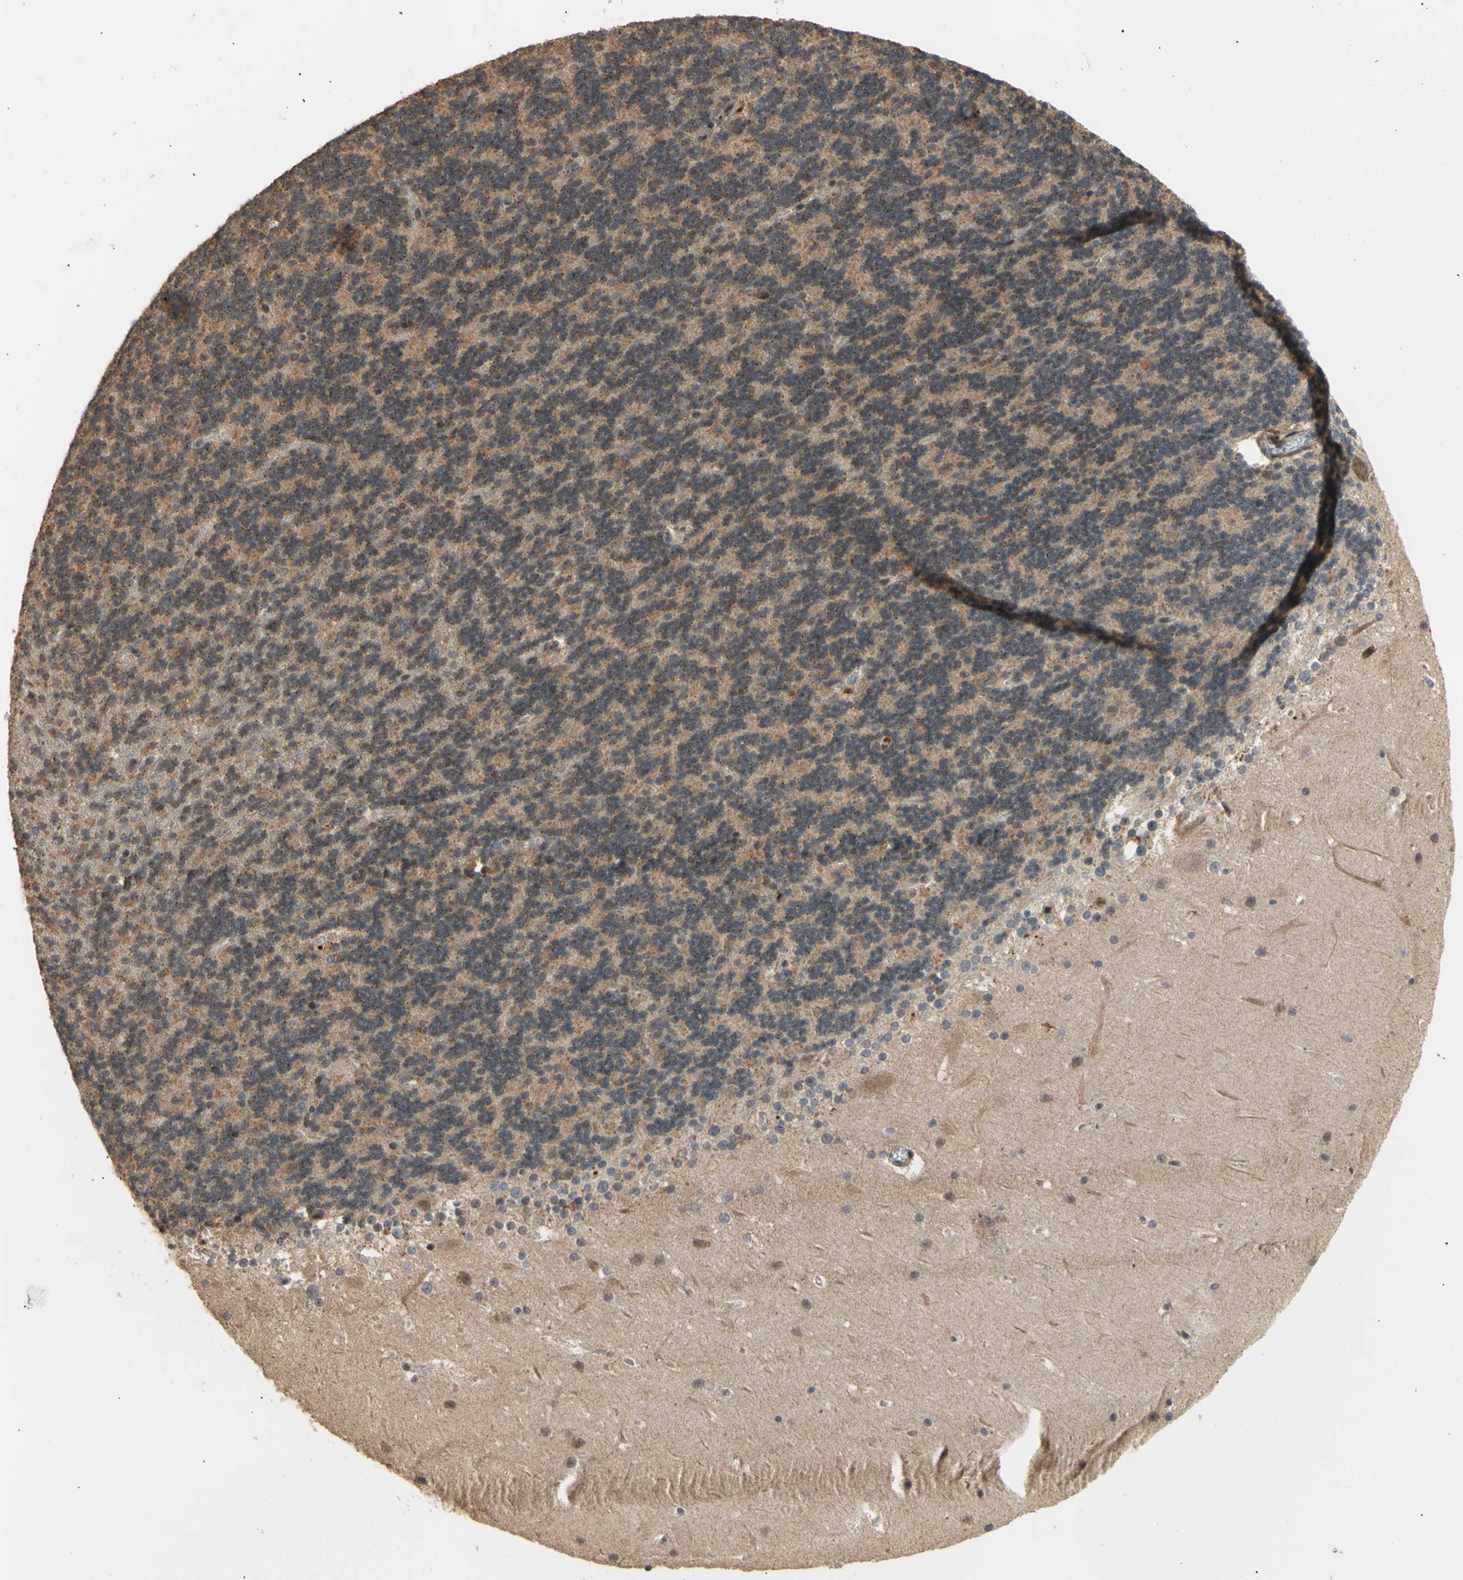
{"staining": {"intensity": "negative", "quantity": "none", "location": "none"}, "tissue": "cerebellum", "cell_type": "Cells in granular layer", "image_type": "normal", "snomed": [{"axis": "morphology", "description": "Normal tissue, NOS"}, {"axis": "topography", "description": "Cerebellum"}], "caption": "Immunohistochemistry (IHC) micrograph of normal cerebellum: human cerebellum stained with DAB (3,3'-diaminobenzidine) displays no significant protein positivity in cells in granular layer. (Stains: DAB (3,3'-diaminobenzidine) IHC with hematoxylin counter stain, Microscopy: brightfield microscopy at high magnification).", "gene": "GTF2E2", "patient": {"sex": "female", "age": 19}}